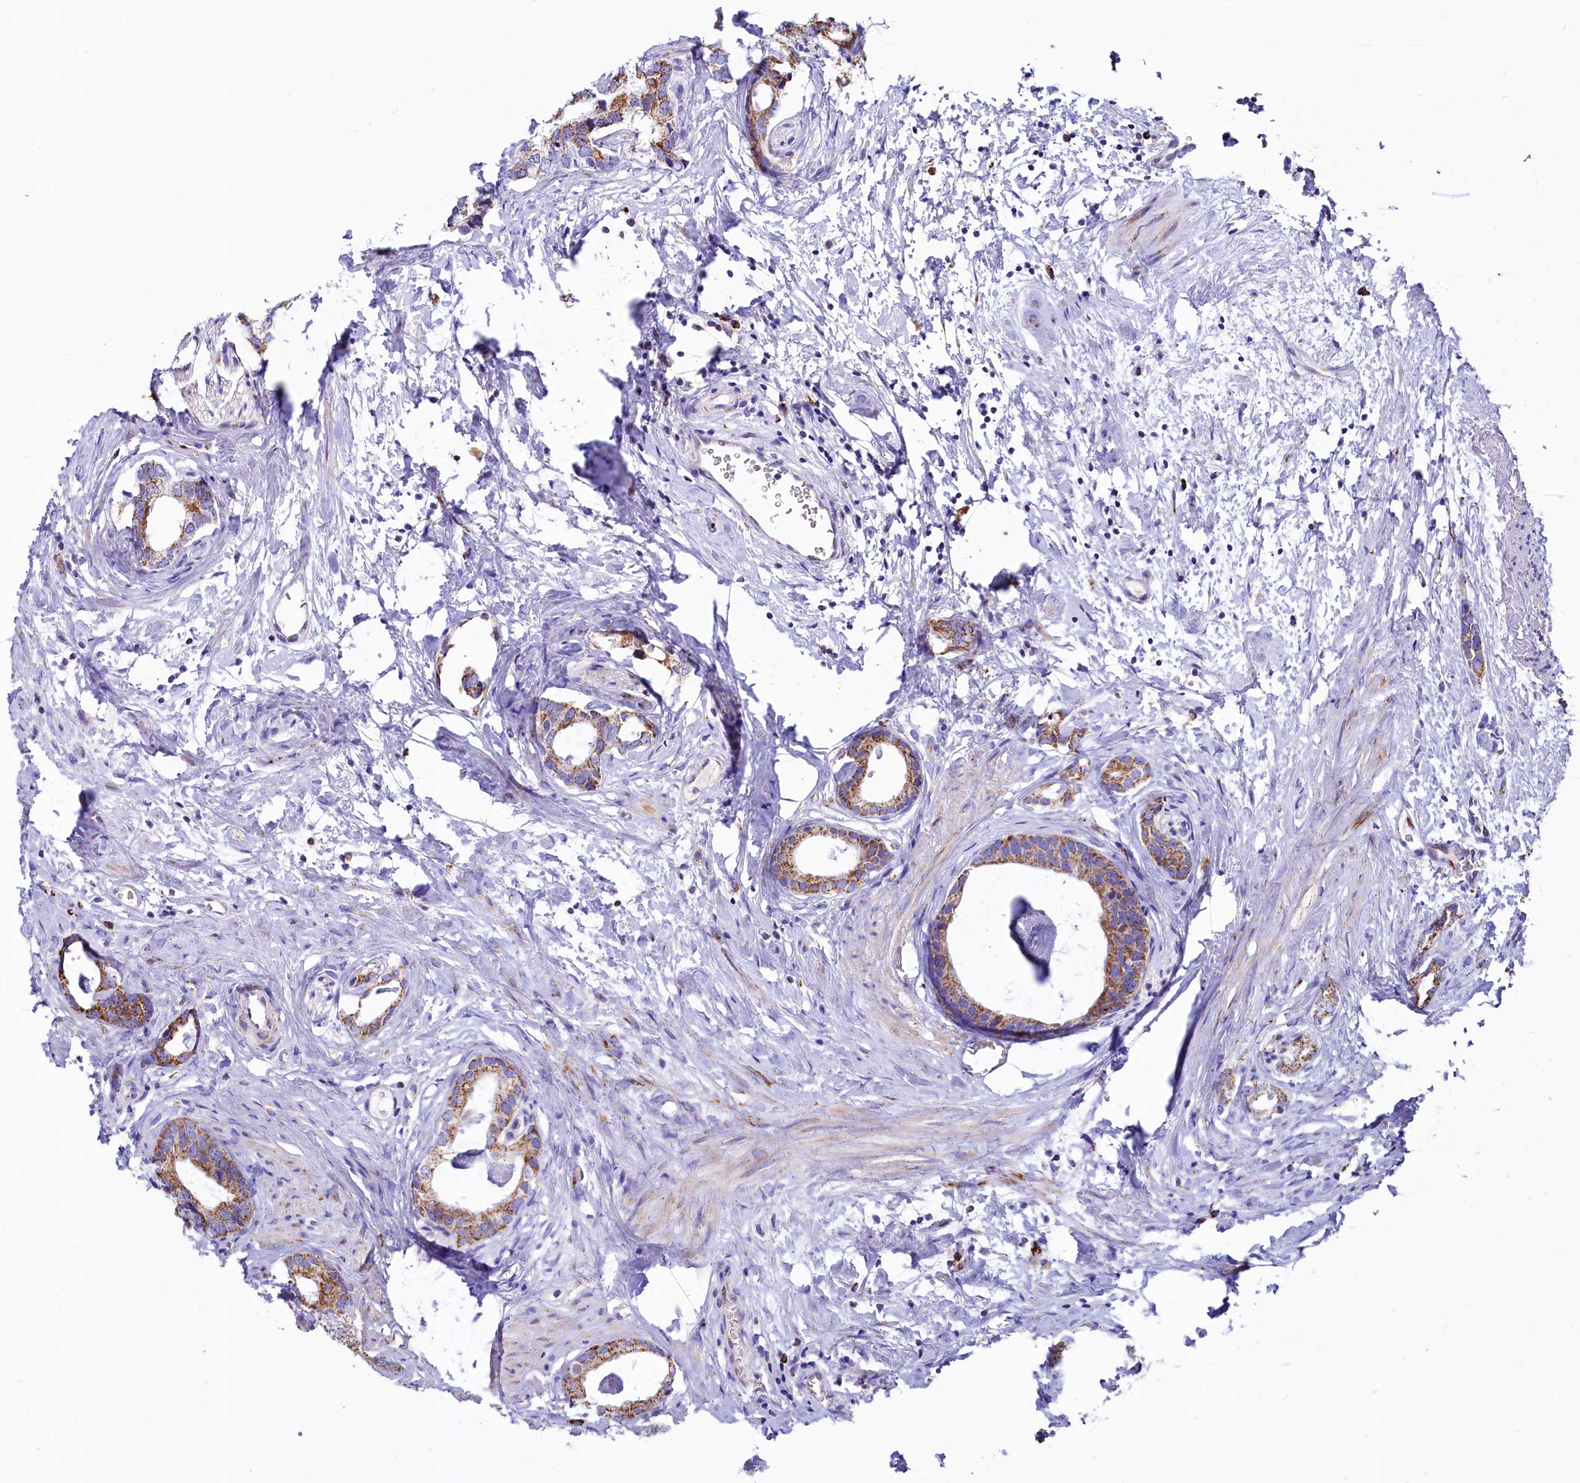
{"staining": {"intensity": "moderate", "quantity": ">75%", "location": "cytoplasmic/membranous"}, "tissue": "prostate cancer", "cell_type": "Tumor cells", "image_type": "cancer", "snomed": [{"axis": "morphology", "description": "Adenocarcinoma, Low grade"}, {"axis": "topography", "description": "Prostate"}], "caption": "About >75% of tumor cells in human low-grade adenocarcinoma (prostate) reveal moderate cytoplasmic/membranous protein expression as visualized by brown immunohistochemical staining.", "gene": "IDH3A", "patient": {"sex": "male", "age": 63}}